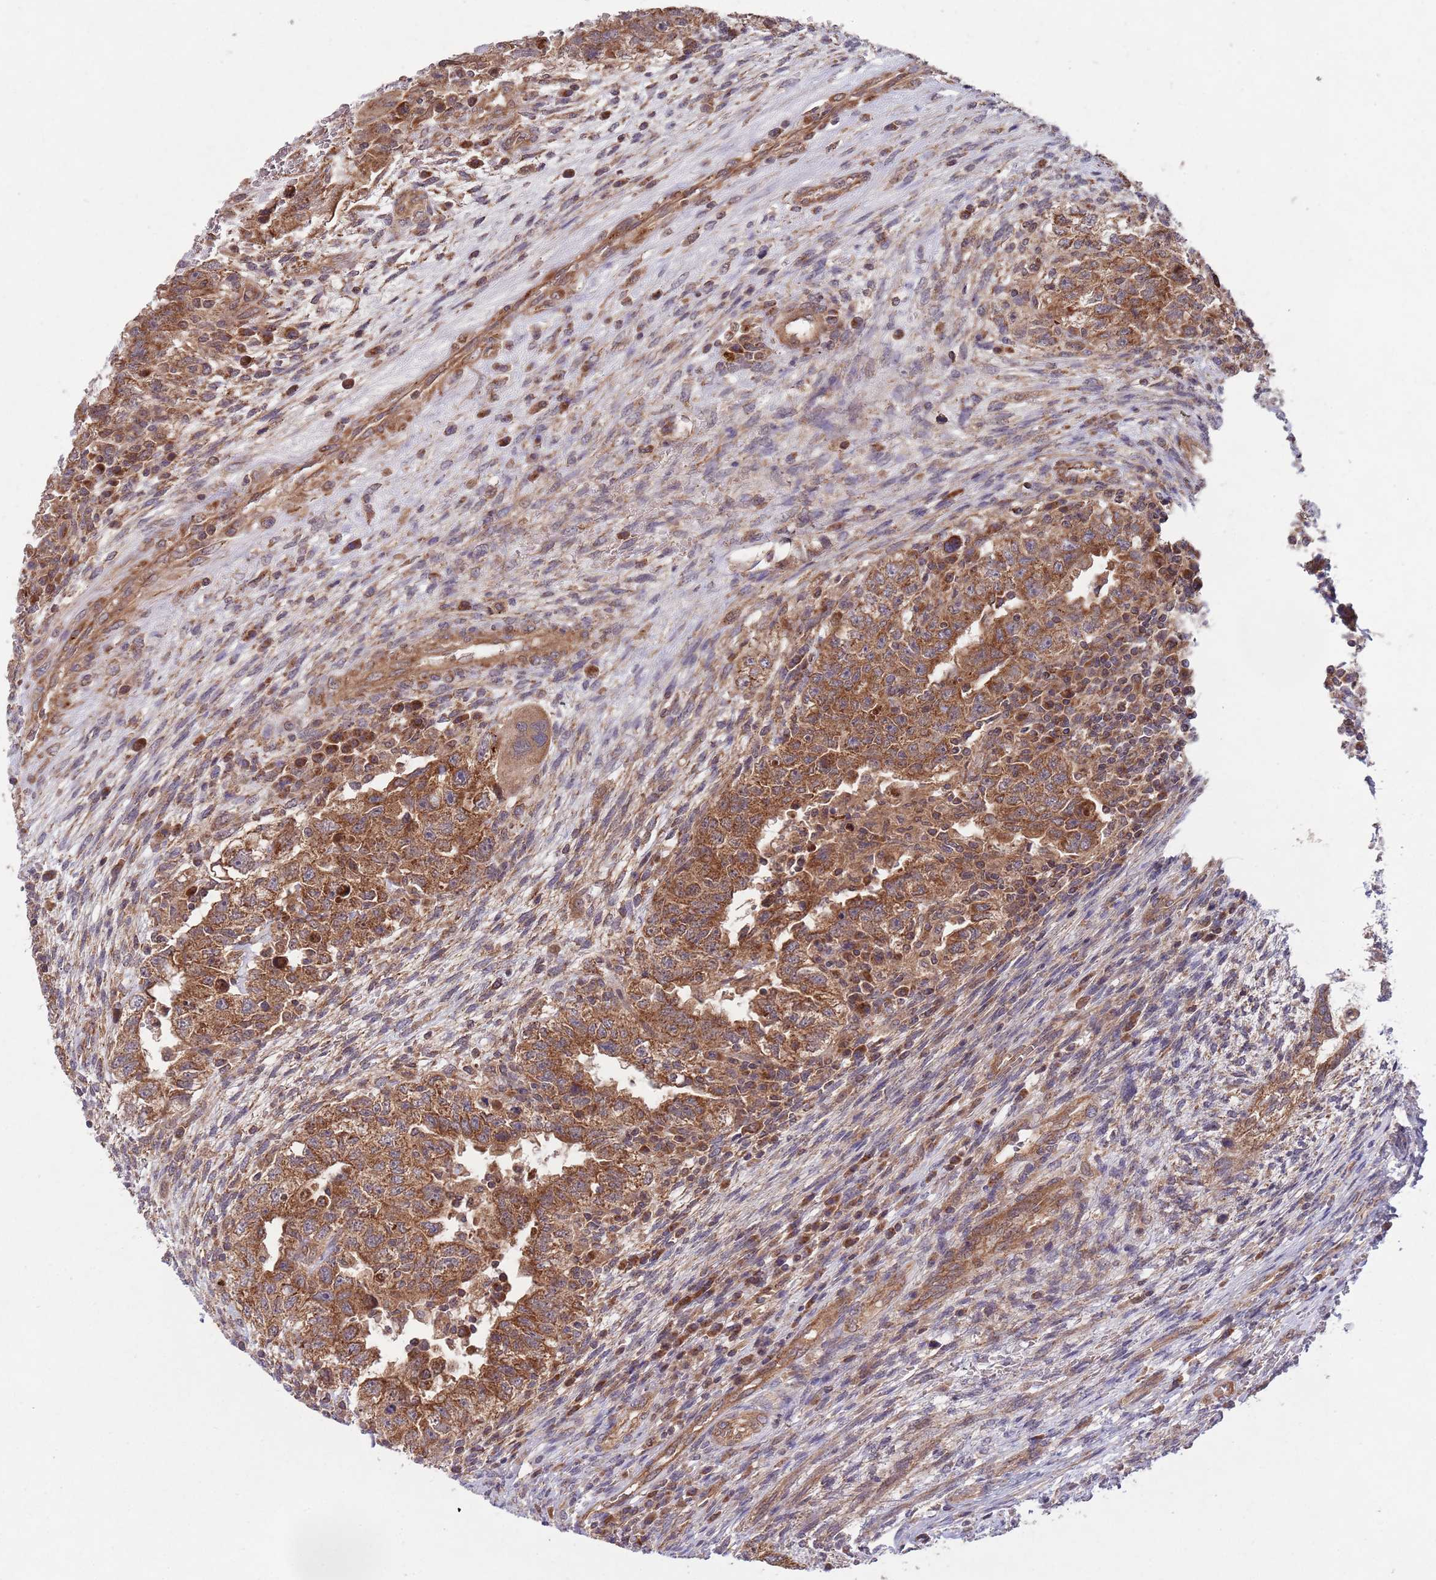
{"staining": {"intensity": "strong", "quantity": ">75%", "location": "cytoplasmic/membranous"}, "tissue": "testis cancer", "cell_type": "Tumor cells", "image_type": "cancer", "snomed": [{"axis": "morphology", "description": "Carcinoma, Embryonal, NOS"}, {"axis": "topography", "description": "Testis"}], "caption": "Immunohistochemistry (IHC) photomicrograph of human testis cancer stained for a protein (brown), which exhibits high levels of strong cytoplasmic/membranous positivity in about >75% of tumor cells.", "gene": "MFNG", "patient": {"sex": "male", "age": 26}}